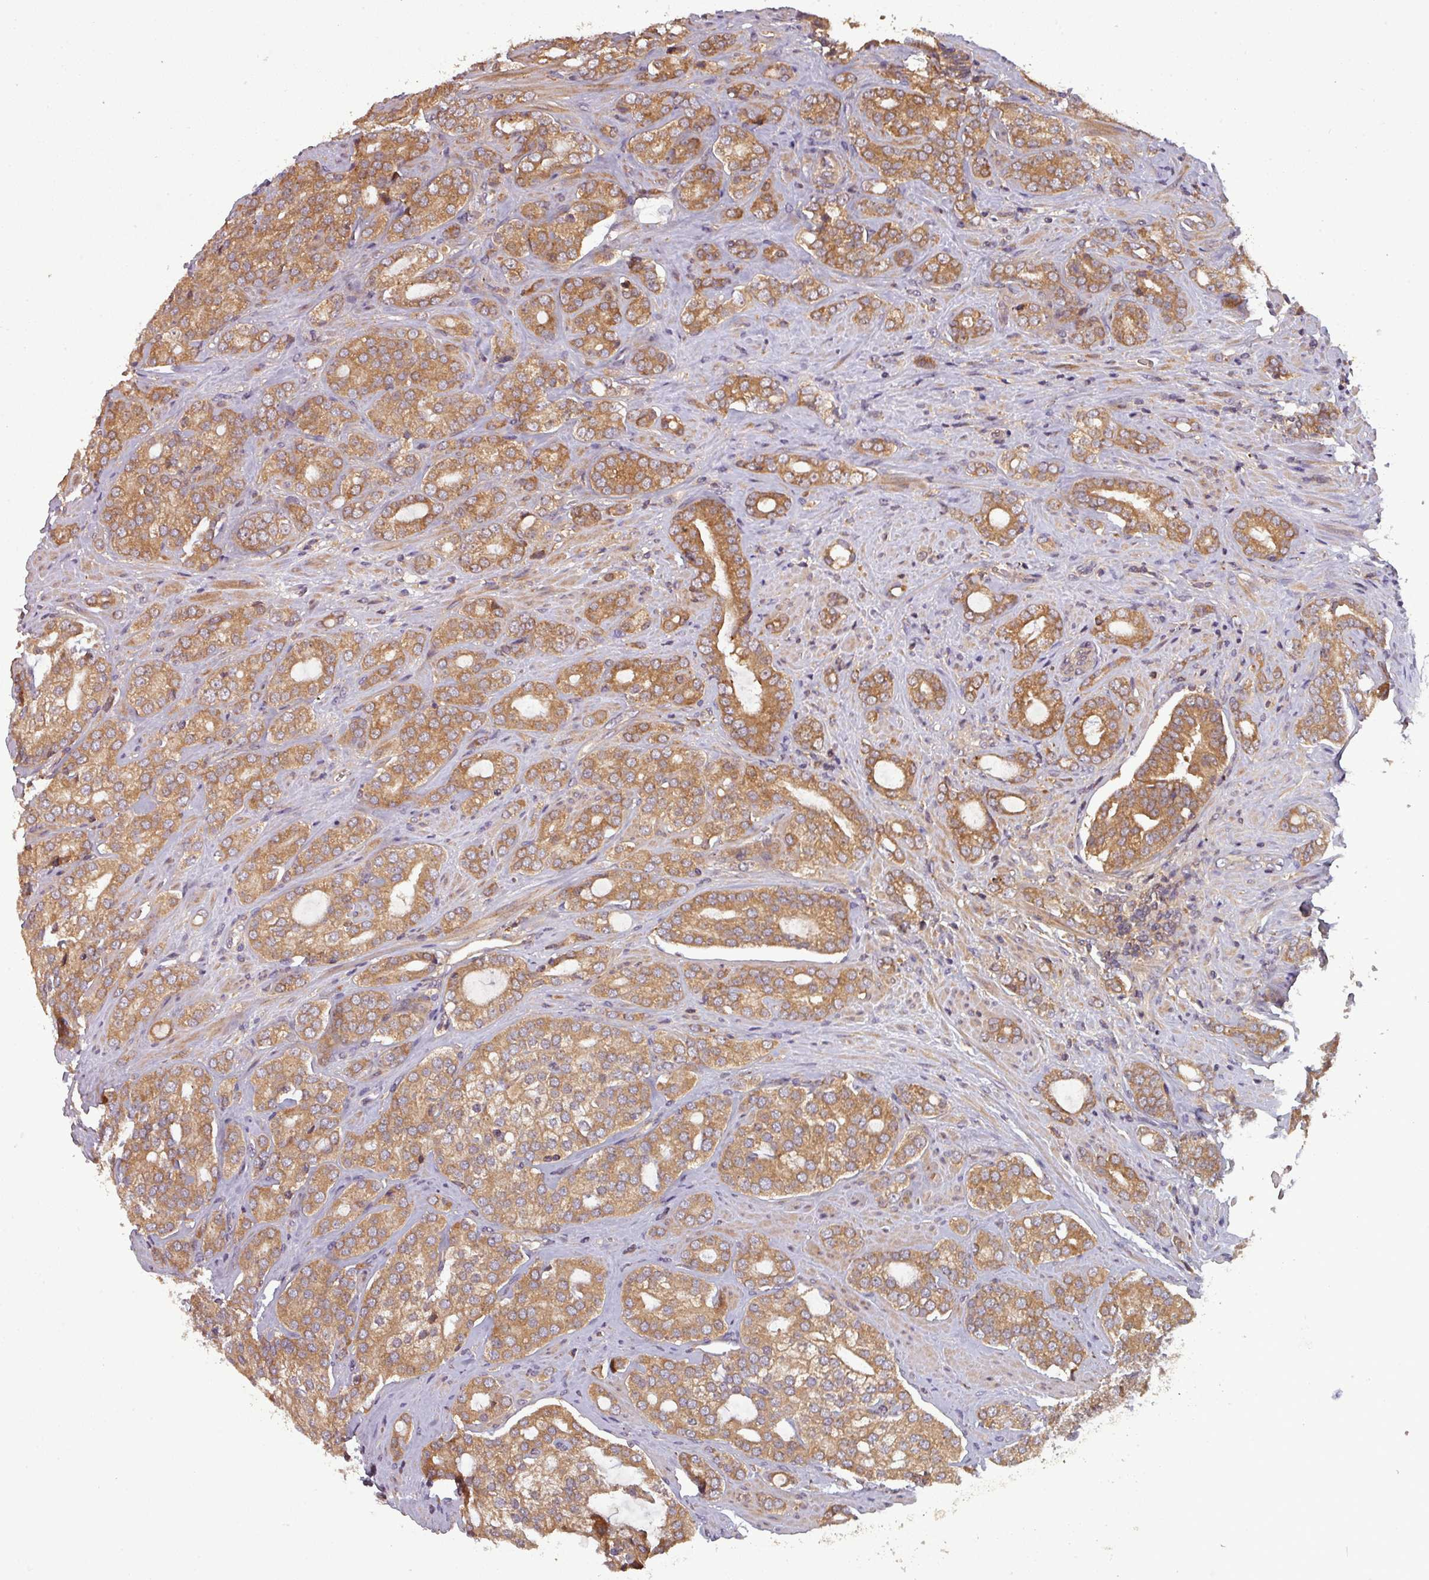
{"staining": {"intensity": "moderate", "quantity": ">75%", "location": "cytoplasmic/membranous"}, "tissue": "prostate cancer", "cell_type": "Tumor cells", "image_type": "cancer", "snomed": [{"axis": "morphology", "description": "Adenocarcinoma, High grade"}, {"axis": "topography", "description": "Prostate"}], "caption": "A brown stain labels moderate cytoplasmic/membranous staining of a protein in human prostate cancer (high-grade adenocarcinoma) tumor cells. (Brightfield microscopy of DAB IHC at high magnification).", "gene": "GSKIP", "patient": {"sex": "male", "age": 63}}